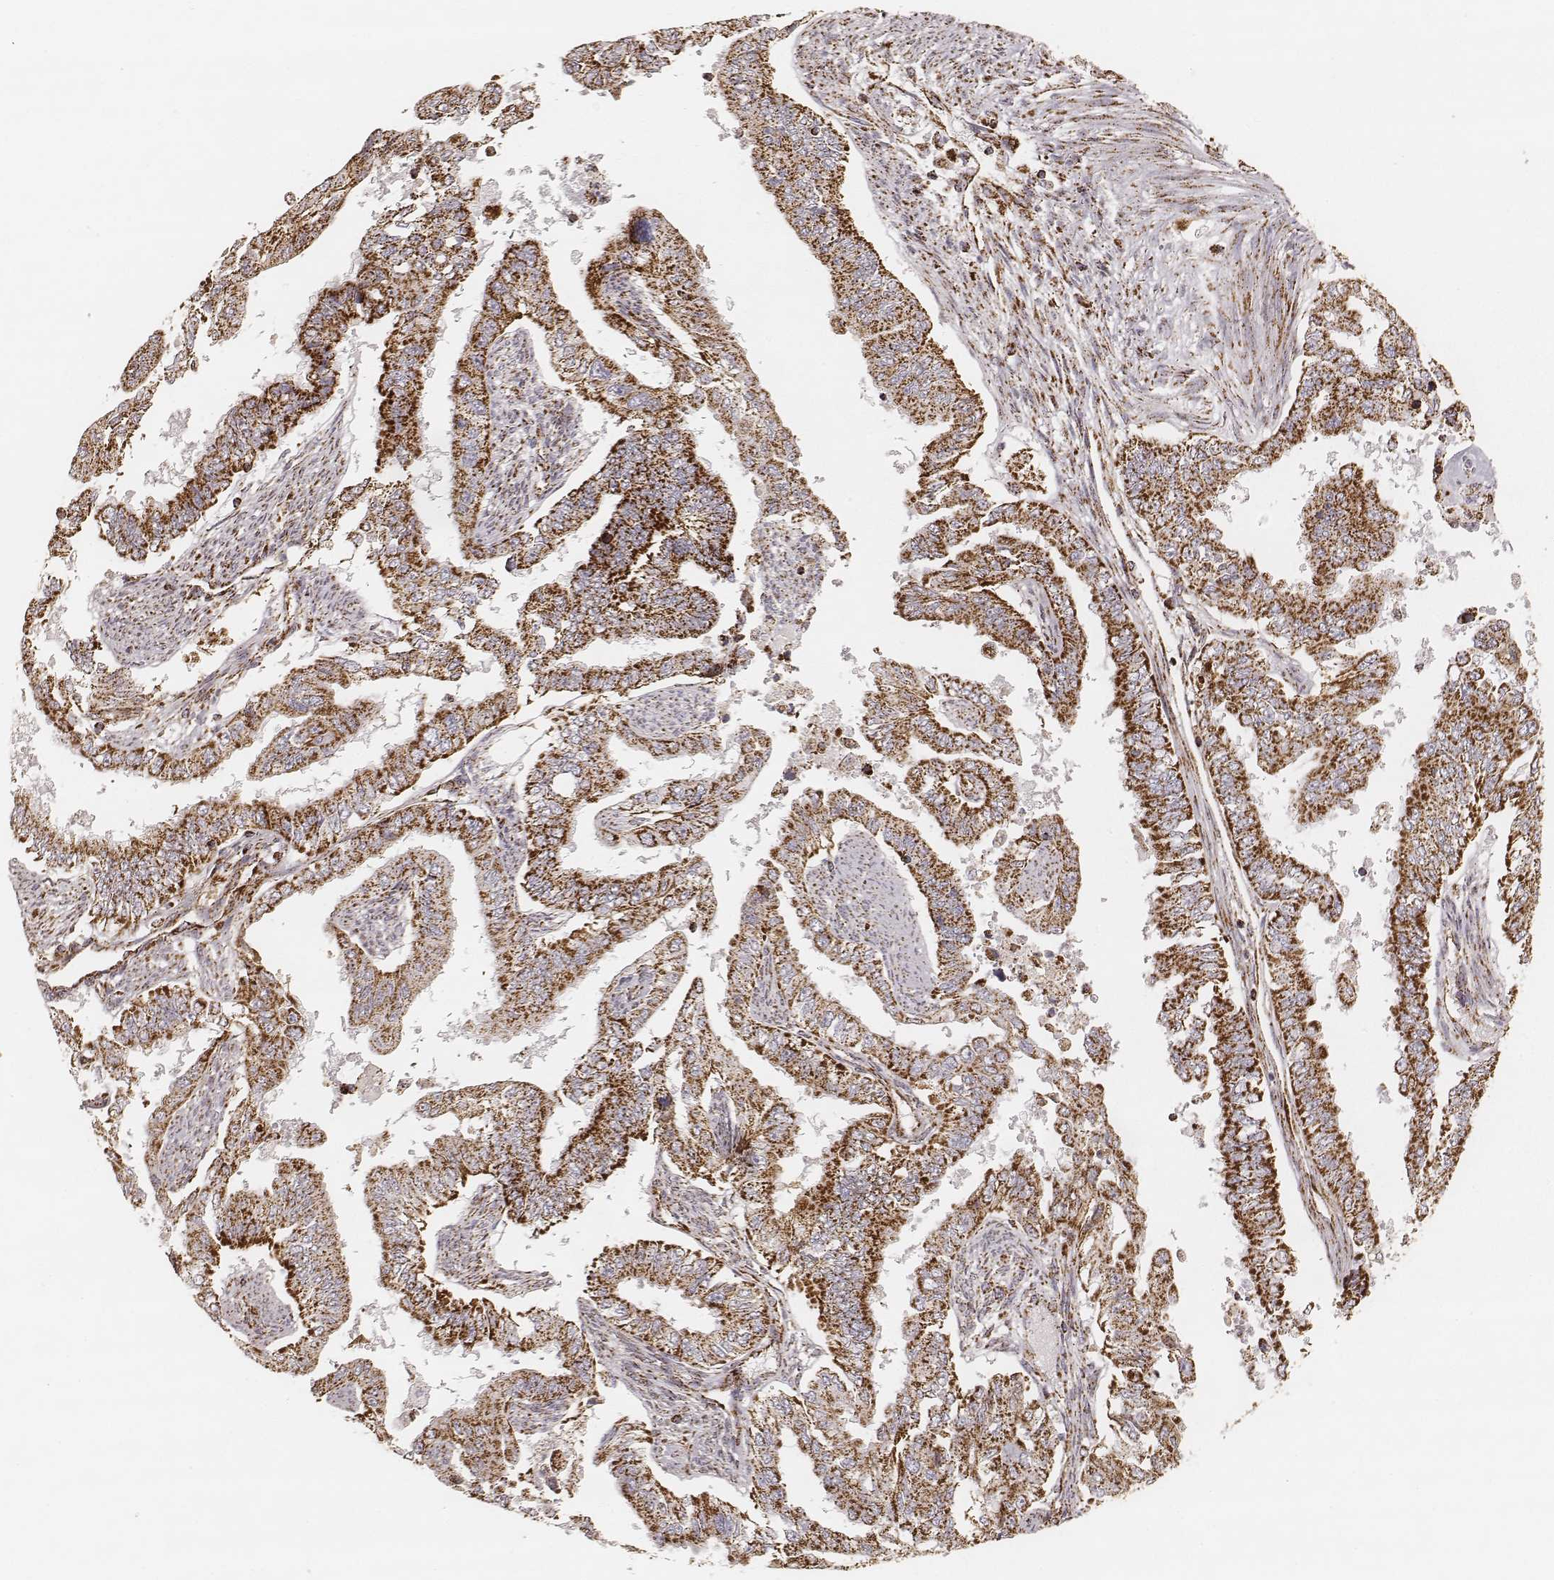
{"staining": {"intensity": "strong", "quantity": ">75%", "location": "cytoplasmic/membranous"}, "tissue": "endometrial cancer", "cell_type": "Tumor cells", "image_type": "cancer", "snomed": [{"axis": "morphology", "description": "Adenocarcinoma, NOS"}, {"axis": "topography", "description": "Uterus"}], "caption": "Brown immunohistochemical staining in human endometrial adenocarcinoma reveals strong cytoplasmic/membranous expression in about >75% of tumor cells.", "gene": "CS", "patient": {"sex": "female", "age": 59}}